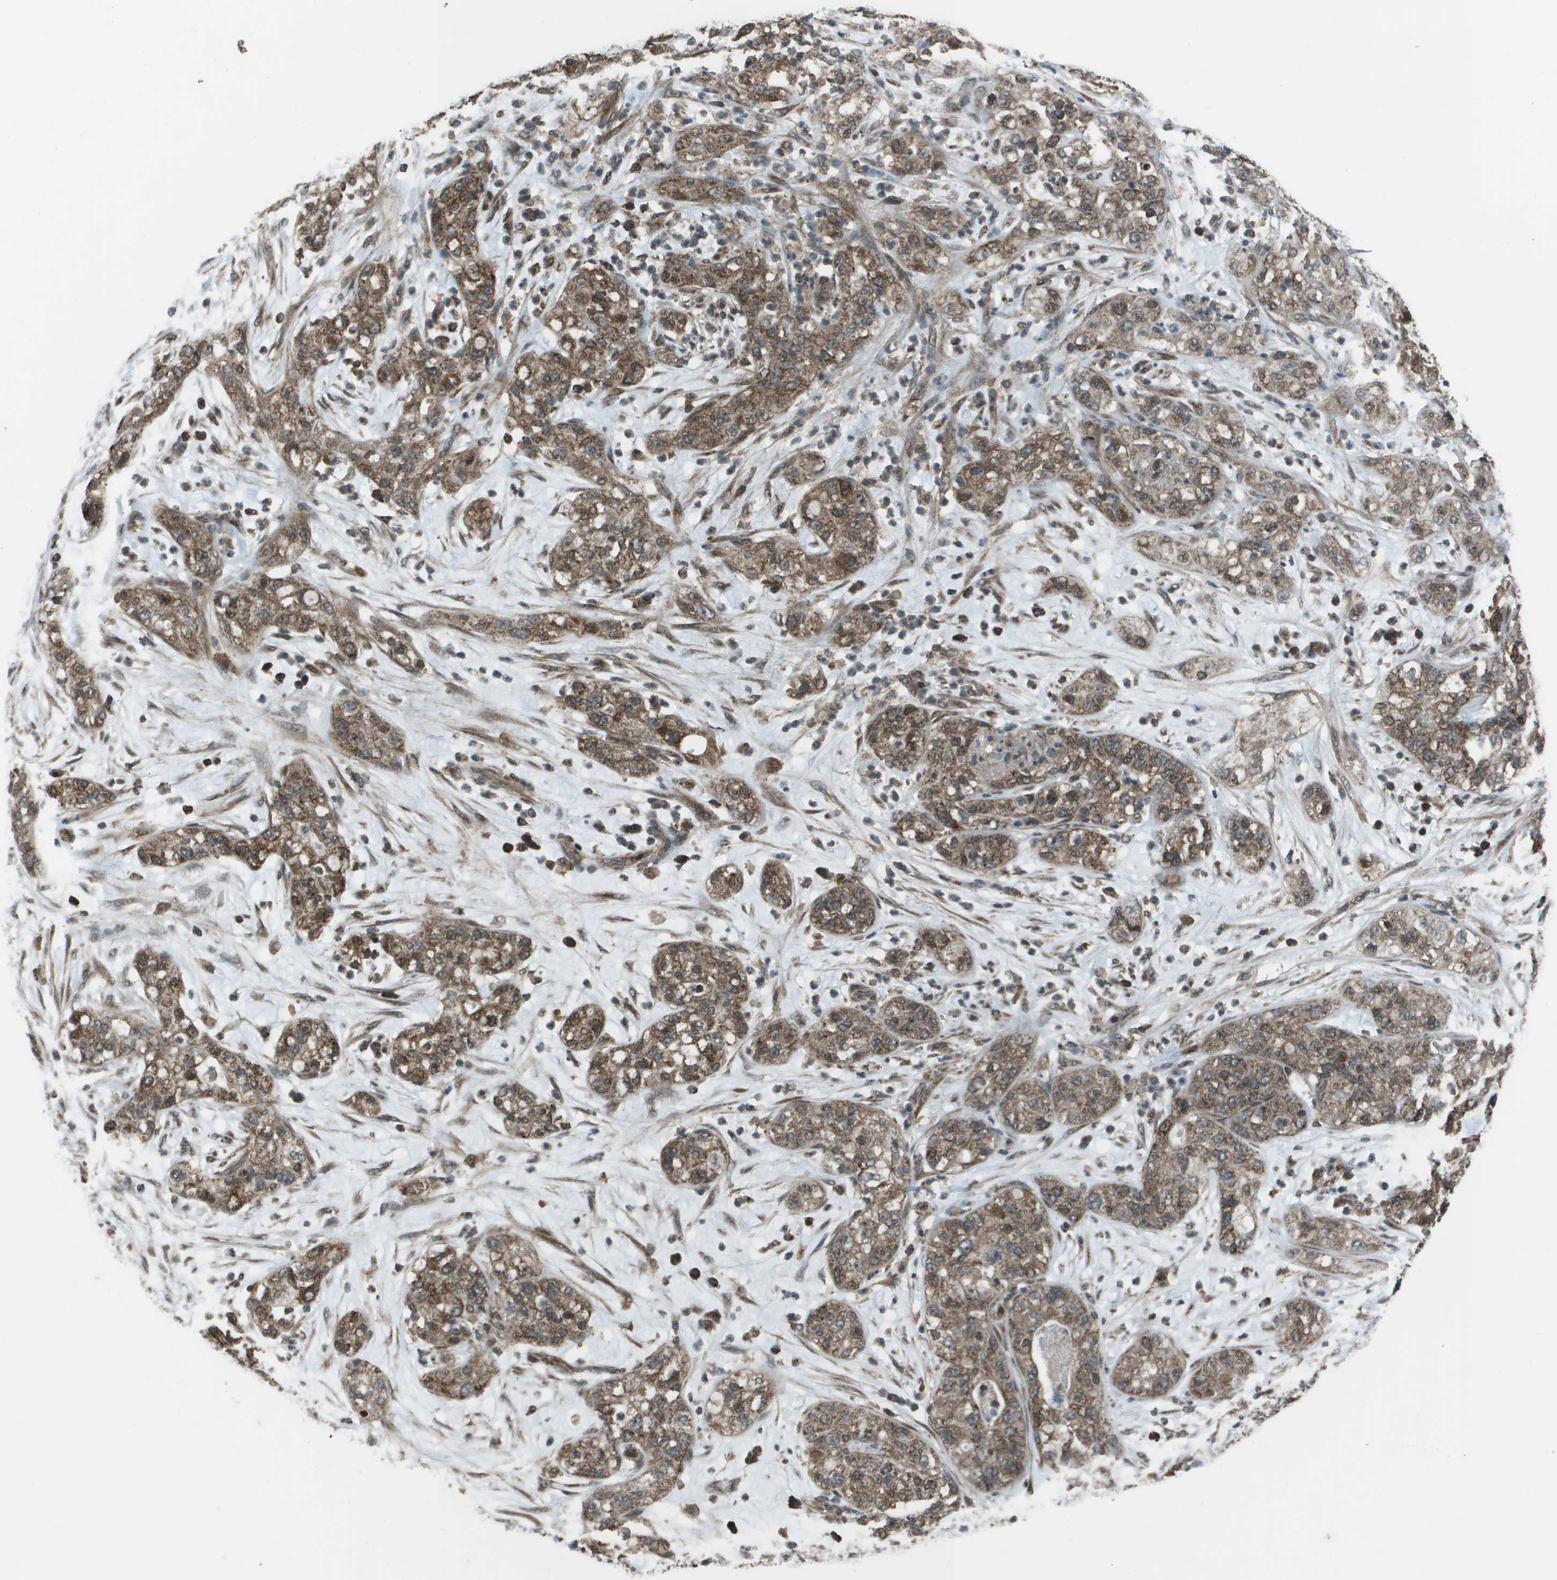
{"staining": {"intensity": "moderate", "quantity": ">75%", "location": "cytoplasmic/membranous"}, "tissue": "pancreatic cancer", "cell_type": "Tumor cells", "image_type": "cancer", "snomed": [{"axis": "morphology", "description": "Adenocarcinoma, NOS"}, {"axis": "topography", "description": "Pancreas"}], "caption": "The micrograph shows immunohistochemical staining of pancreatic cancer. There is moderate cytoplasmic/membranous expression is identified in about >75% of tumor cells.", "gene": "PPFIA1", "patient": {"sex": "female", "age": 78}}